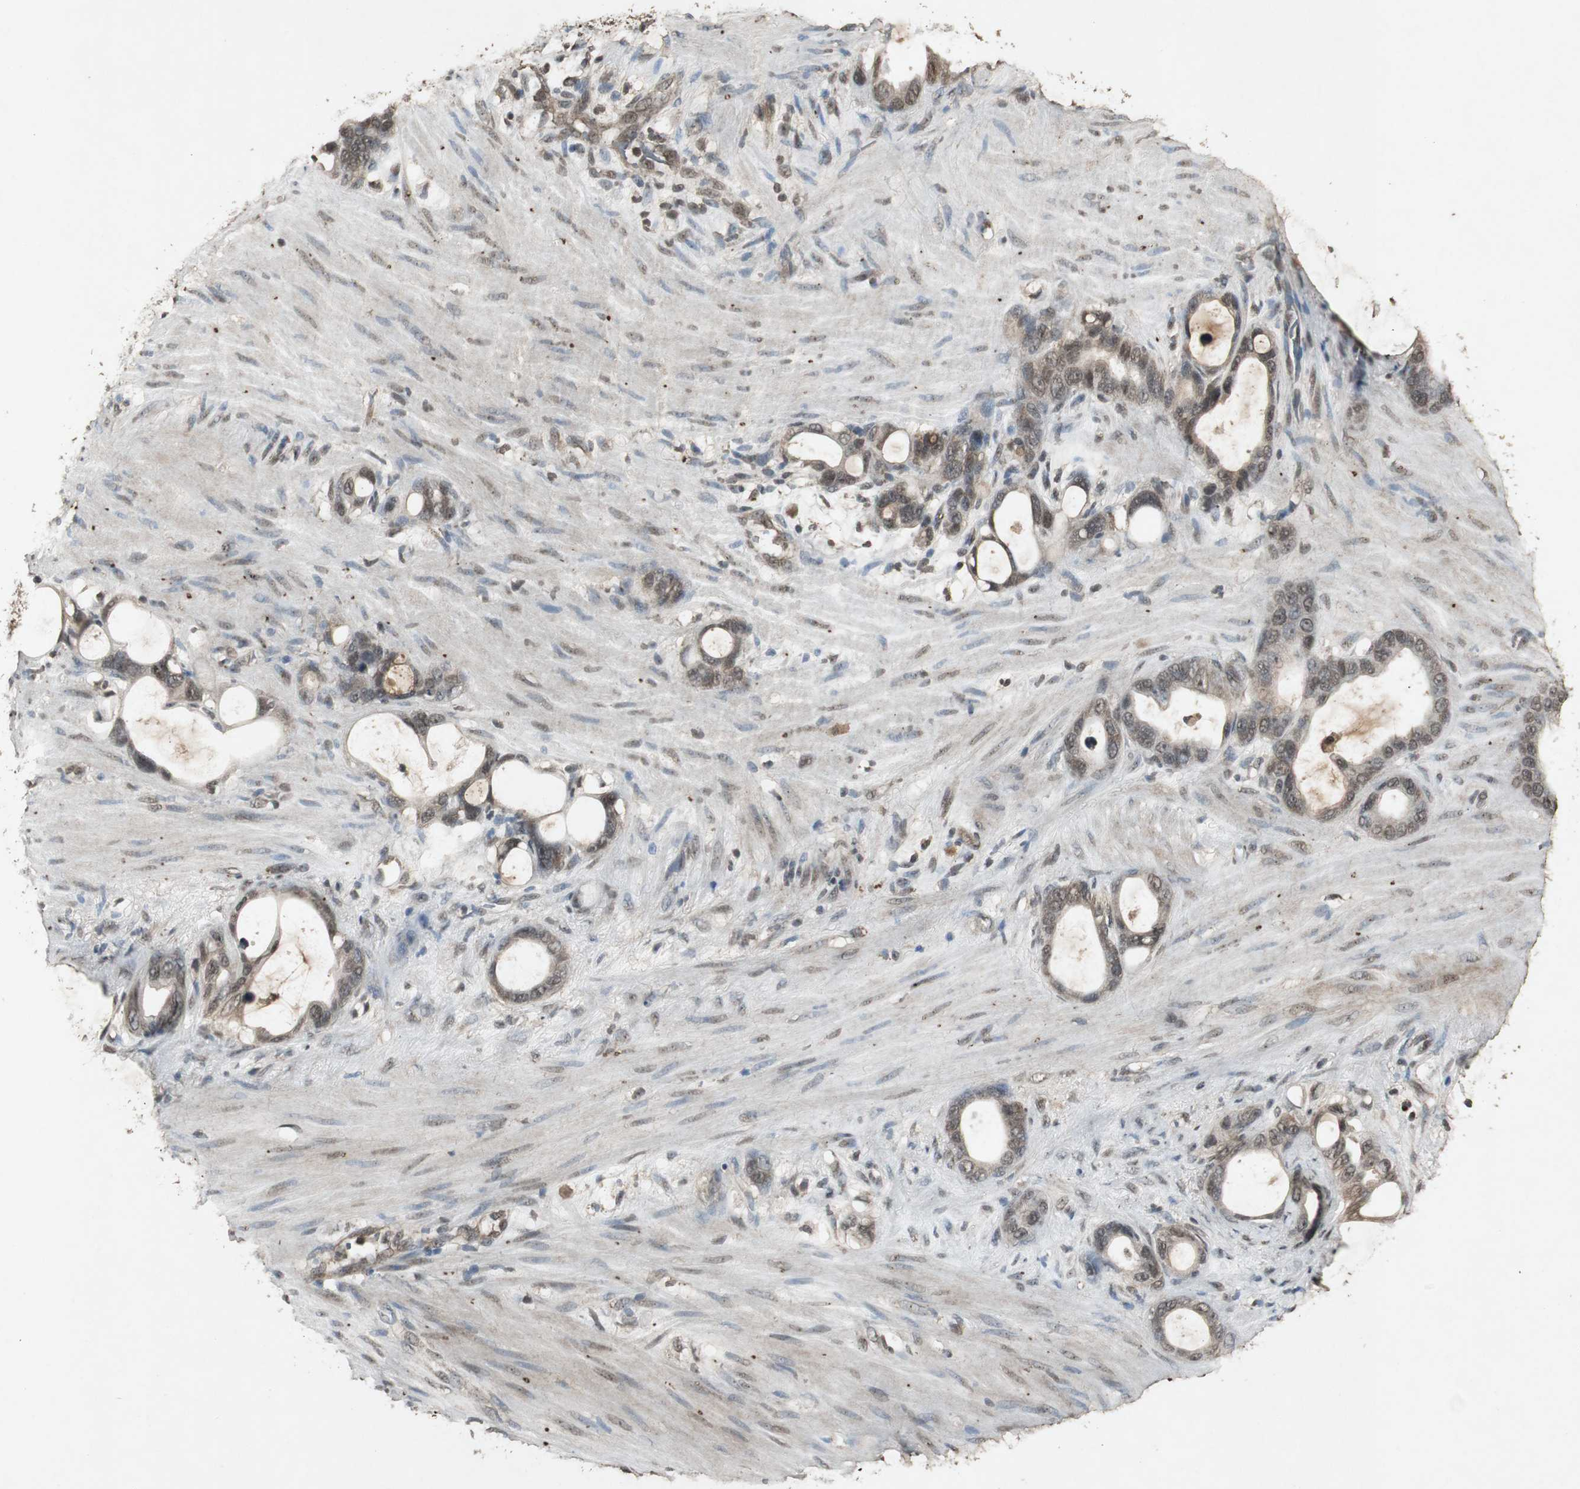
{"staining": {"intensity": "moderate", "quantity": ">75%", "location": "cytoplasmic/membranous,nuclear"}, "tissue": "stomach cancer", "cell_type": "Tumor cells", "image_type": "cancer", "snomed": [{"axis": "morphology", "description": "Adenocarcinoma, NOS"}, {"axis": "topography", "description": "Stomach"}], "caption": "Human stomach cancer stained with a brown dye demonstrates moderate cytoplasmic/membranous and nuclear positive expression in about >75% of tumor cells.", "gene": "EMX1", "patient": {"sex": "female", "age": 75}}